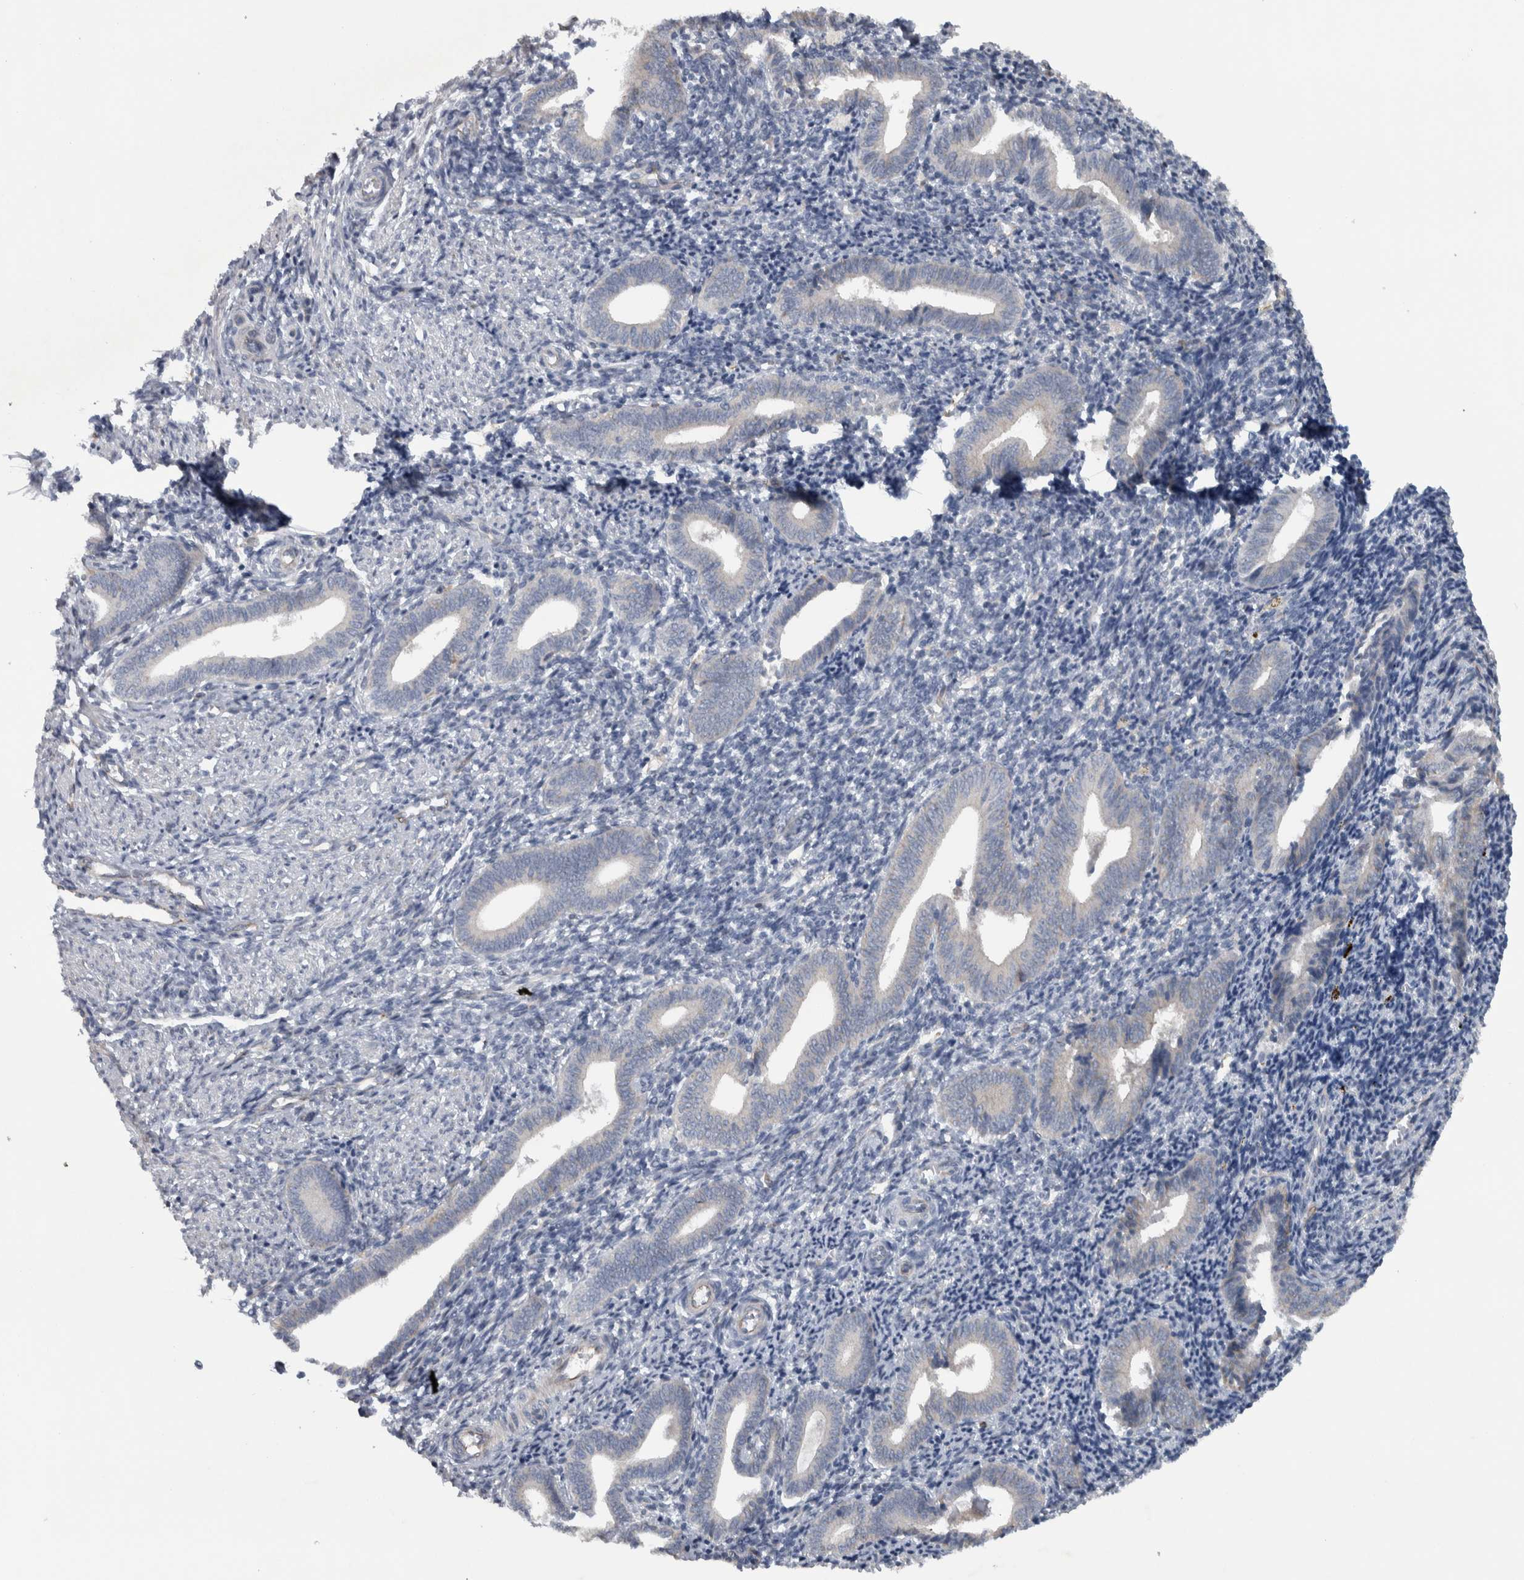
{"staining": {"intensity": "weak", "quantity": "25%-75%", "location": "cytoplasmic/membranous"}, "tissue": "endometrium", "cell_type": "Cells in endometrial stroma", "image_type": "normal", "snomed": [{"axis": "morphology", "description": "Normal tissue, NOS"}, {"axis": "topography", "description": "Uterus"}, {"axis": "topography", "description": "Endometrium"}], "caption": "The photomicrograph exhibits immunohistochemical staining of unremarkable endometrium. There is weak cytoplasmic/membranous positivity is identified in about 25%-75% of cells in endometrial stroma. Nuclei are stained in blue.", "gene": "NT5C2", "patient": {"sex": "female", "age": 33}}